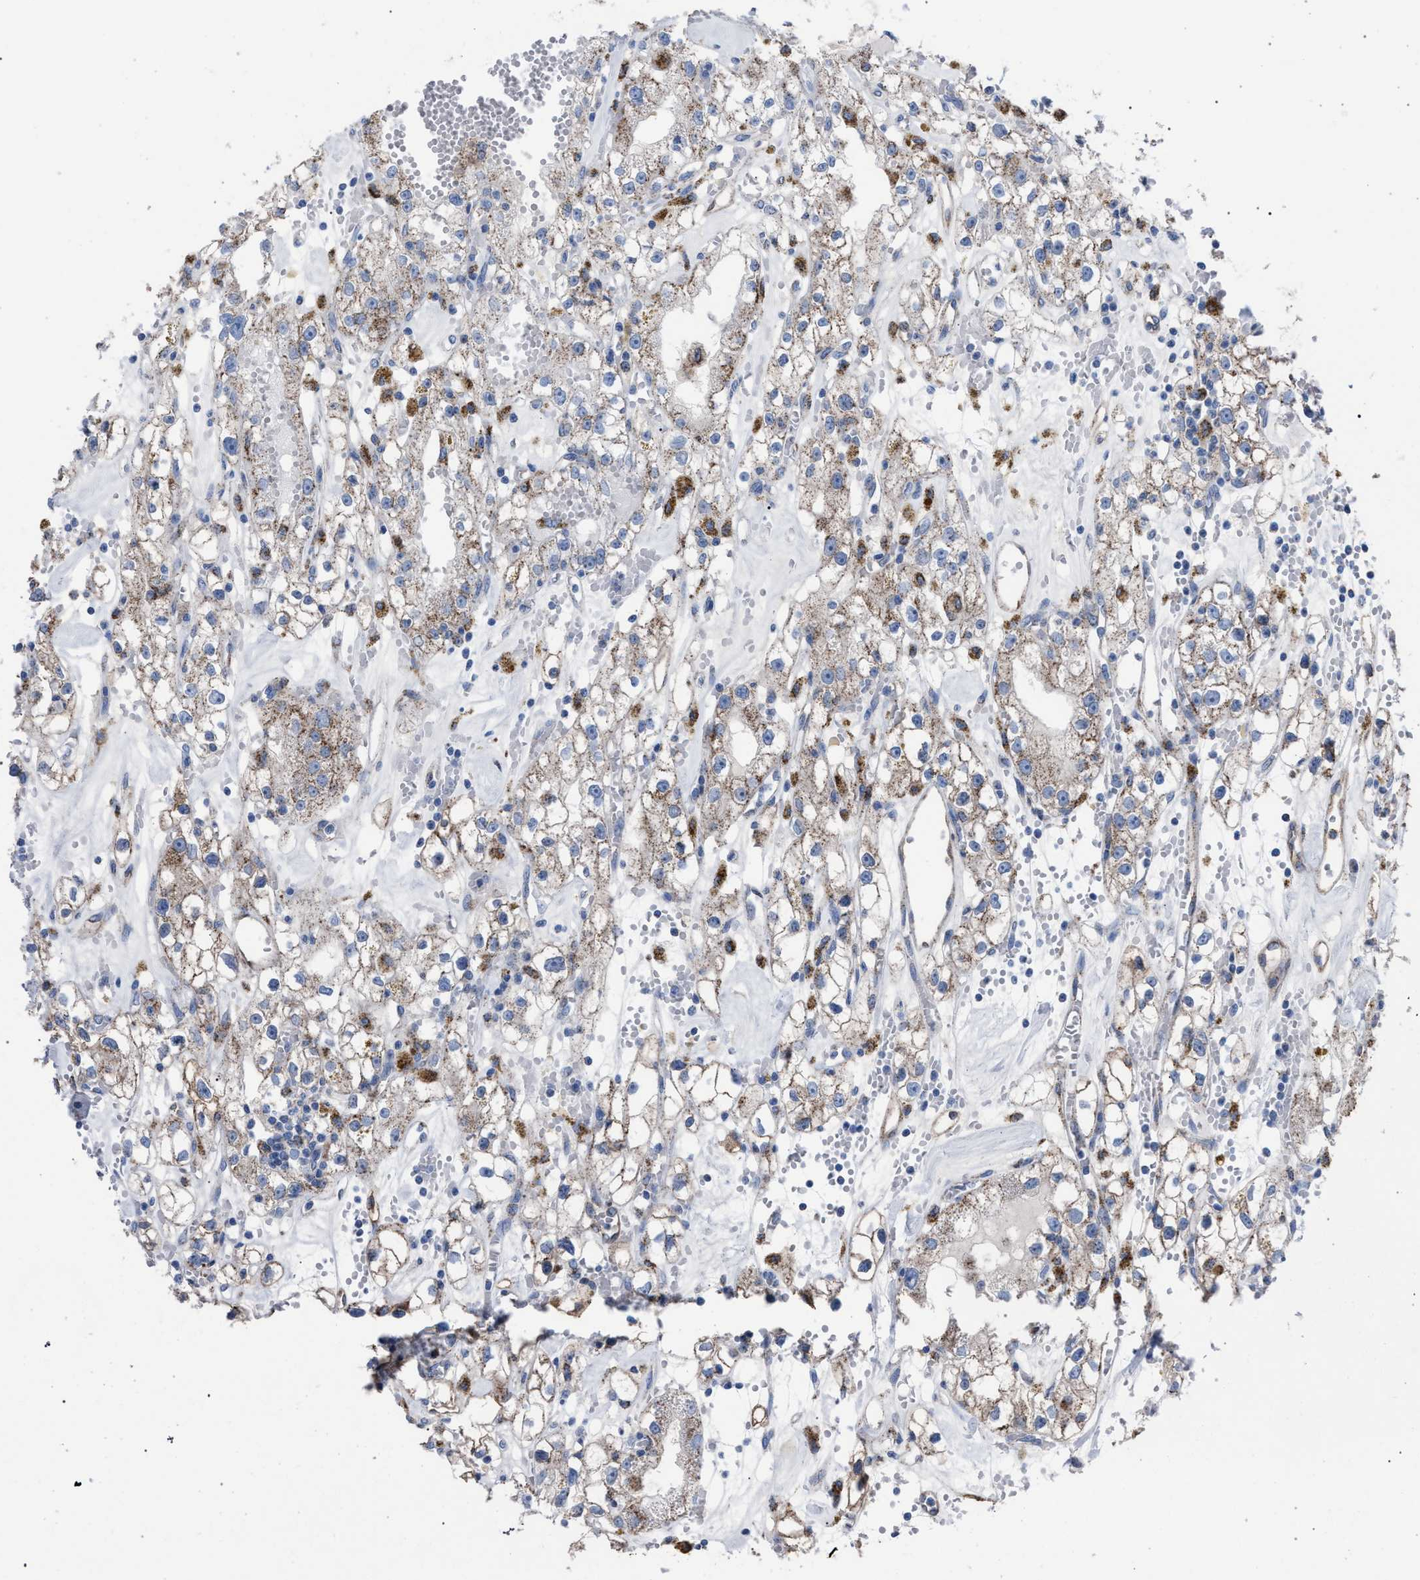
{"staining": {"intensity": "weak", "quantity": ">75%", "location": "cytoplasmic/membranous"}, "tissue": "renal cancer", "cell_type": "Tumor cells", "image_type": "cancer", "snomed": [{"axis": "morphology", "description": "Adenocarcinoma, NOS"}, {"axis": "topography", "description": "Kidney"}], "caption": "Renal cancer tissue shows weak cytoplasmic/membranous expression in about >75% of tumor cells, visualized by immunohistochemistry.", "gene": "HSD17B4", "patient": {"sex": "male", "age": 56}}